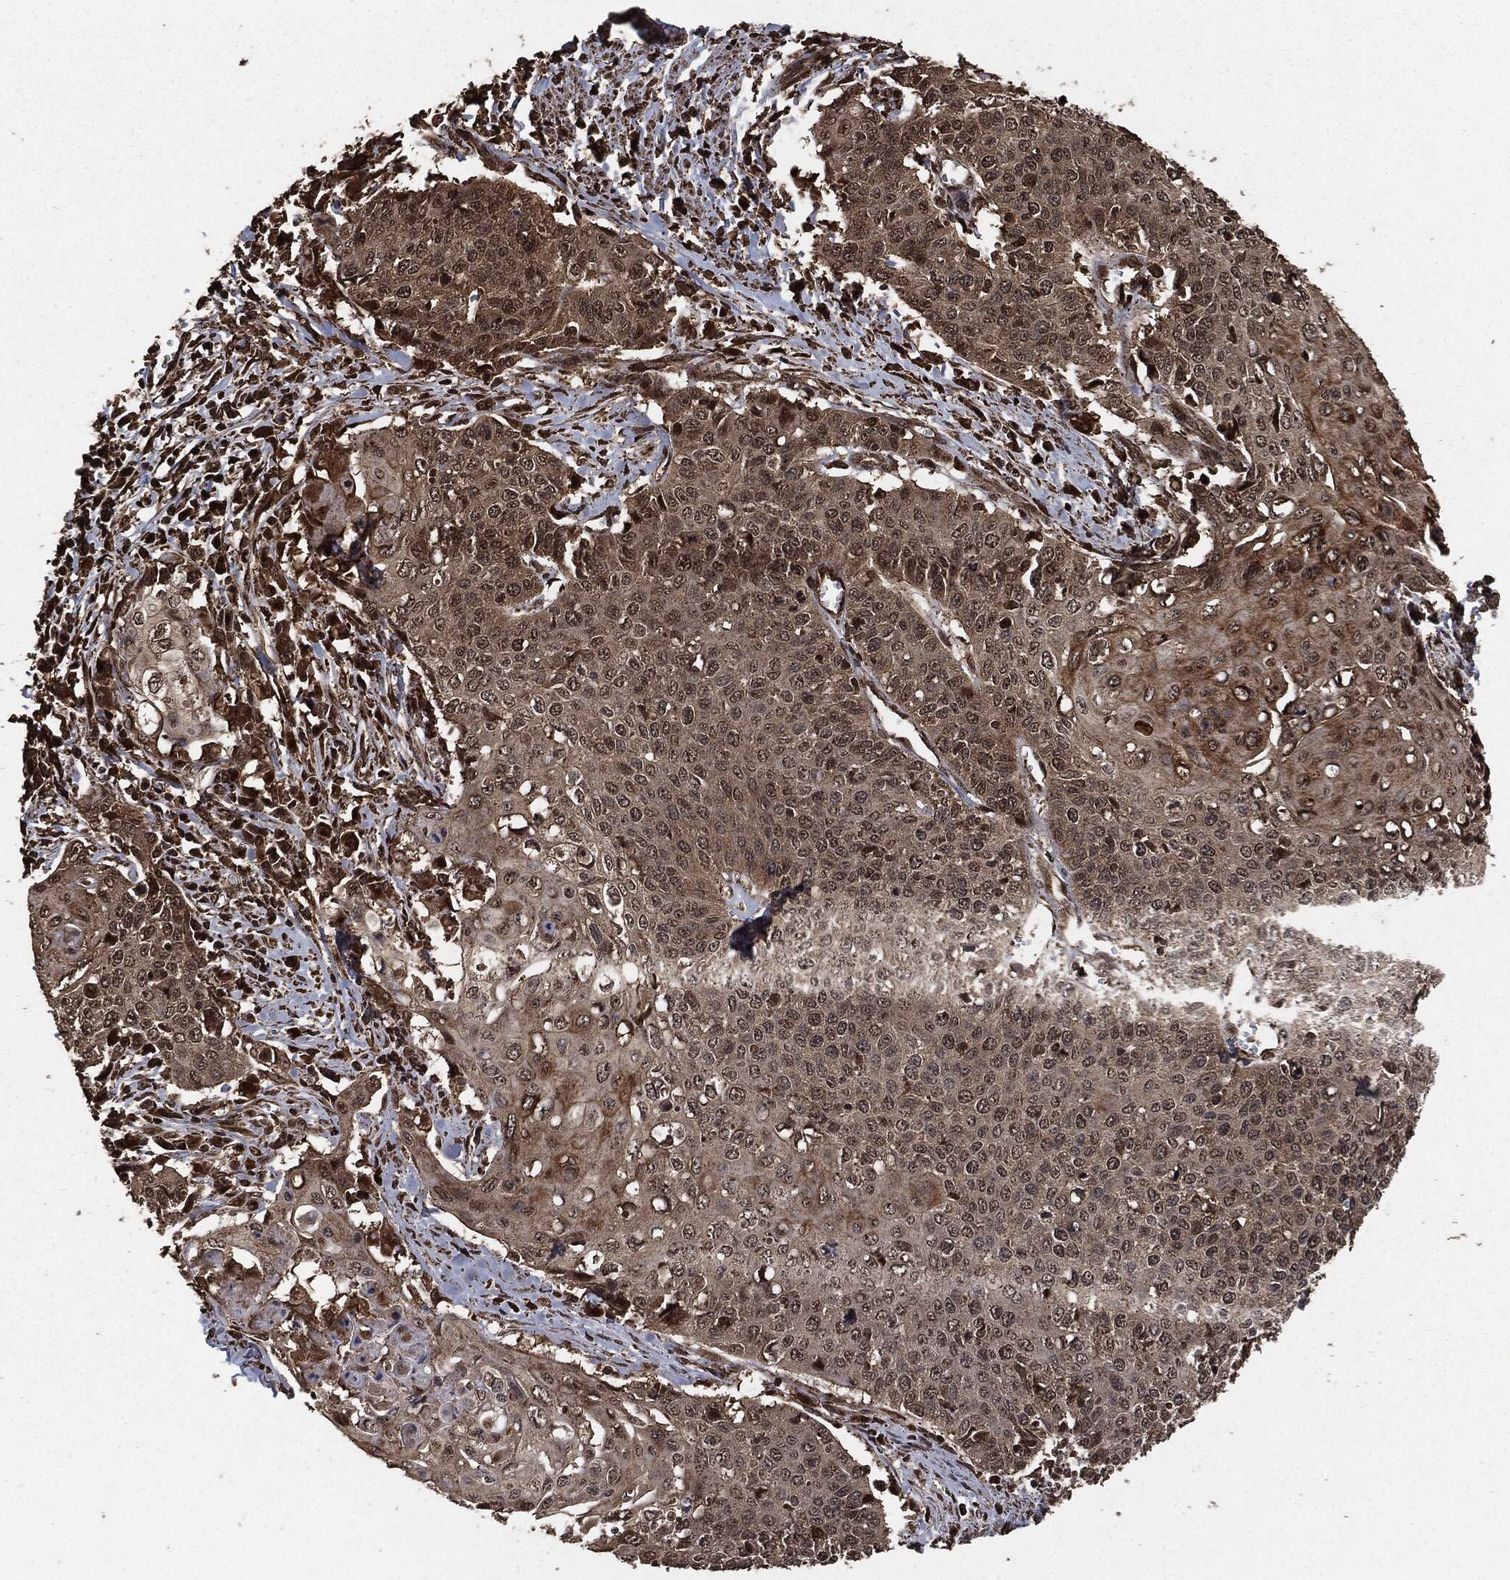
{"staining": {"intensity": "strong", "quantity": "<25%", "location": "cytoplasmic/membranous,nuclear"}, "tissue": "cervical cancer", "cell_type": "Tumor cells", "image_type": "cancer", "snomed": [{"axis": "morphology", "description": "Squamous cell carcinoma, NOS"}, {"axis": "topography", "description": "Cervix"}], "caption": "A photomicrograph showing strong cytoplasmic/membranous and nuclear staining in about <25% of tumor cells in cervical squamous cell carcinoma, as visualized by brown immunohistochemical staining.", "gene": "EGFR", "patient": {"sex": "female", "age": 39}}